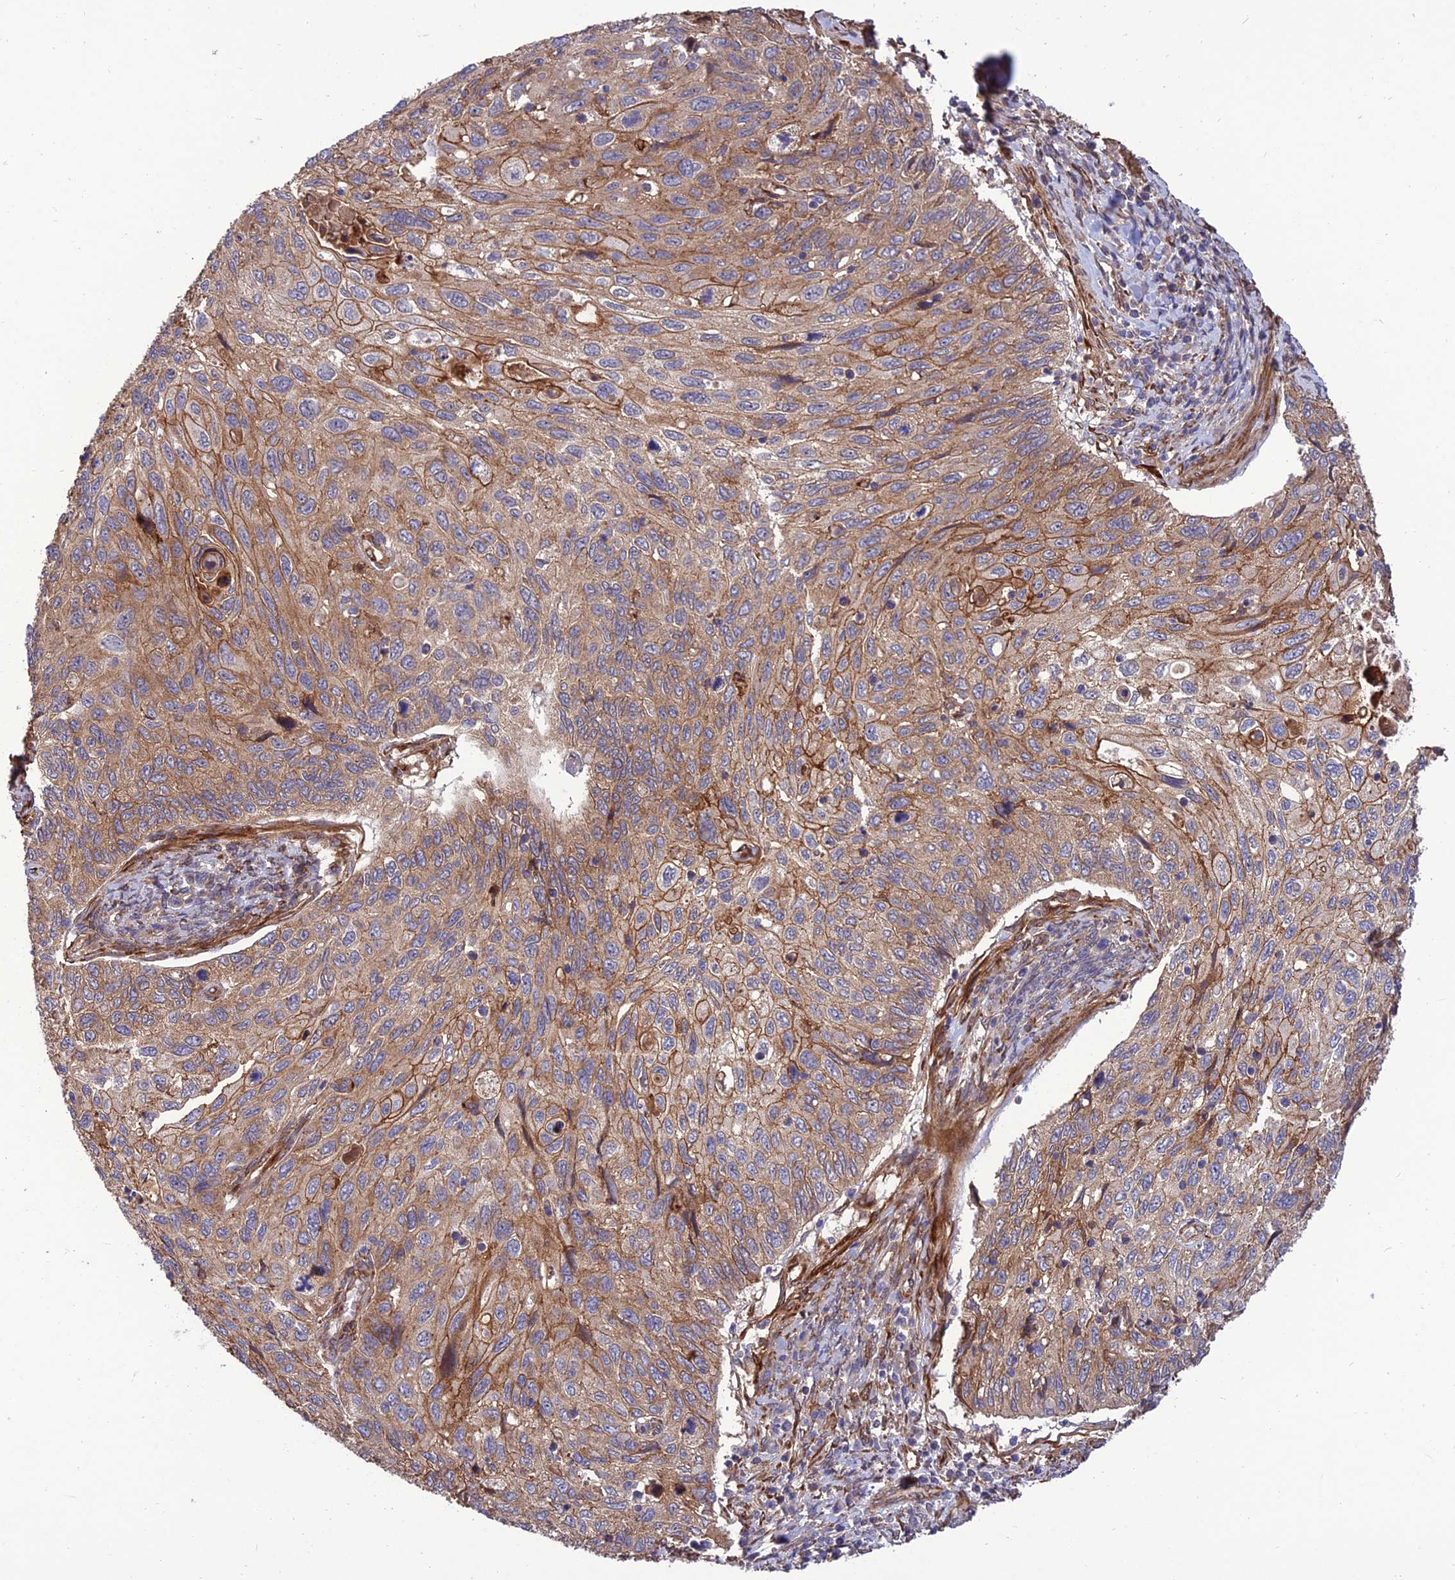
{"staining": {"intensity": "moderate", "quantity": ">75%", "location": "cytoplasmic/membranous"}, "tissue": "cervical cancer", "cell_type": "Tumor cells", "image_type": "cancer", "snomed": [{"axis": "morphology", "description": "Squamous cell carcinoma, NOS"}, {"axis": "topography", "description": "Cervix"}], "caption": "Tumor cells show medium levels of moderate cytoplasmic/membranous staining in approximately >75% of cells in cervical cancer.", "gene": "CRTAP", "patient": {"sex": "female", "age": 70}}